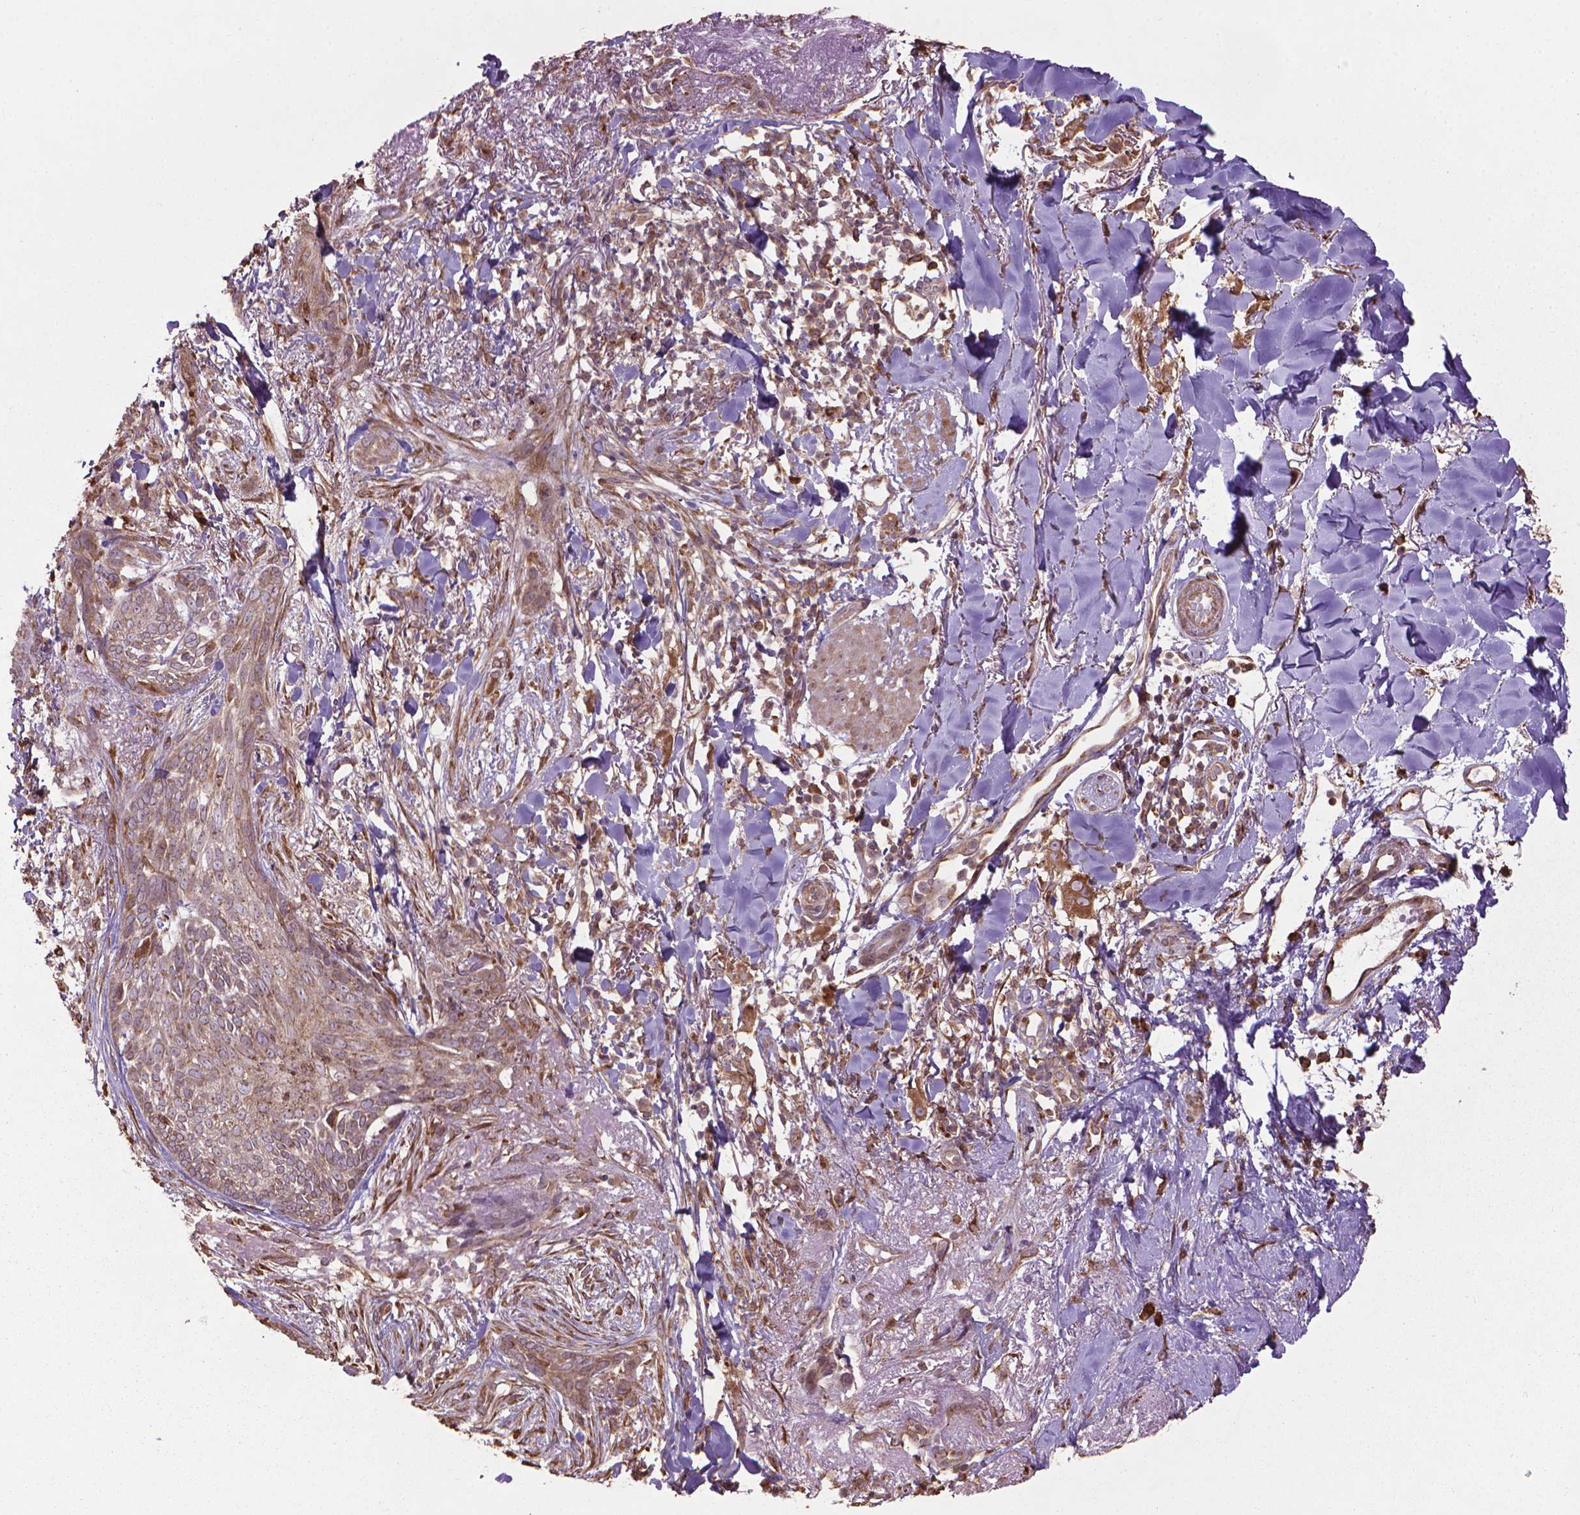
{"staining": {"intensity": "weak", "quantity": ">75%", "location": "cytoplasmic/membranous"}, "tissue": "skin cancer", "cell_type": "Tumor cells", "image_type": "cancer", "snomed": [{"axis": "morphology", "description": "Normal tissue, NOS"}, {"axis": "morphology", "description": "Basal cell carcinoma"}, {"axis": "topography", "description": "Skin"}], "caption": "Basal cell carcinoma (skin) was stained to show a protein in brown. There is low levels of weak cytoplasmic/membranous expression in approximately >75% of tumor cells.", "gene": "GAS1", "patient": {"sex": "male", "age": 84}}